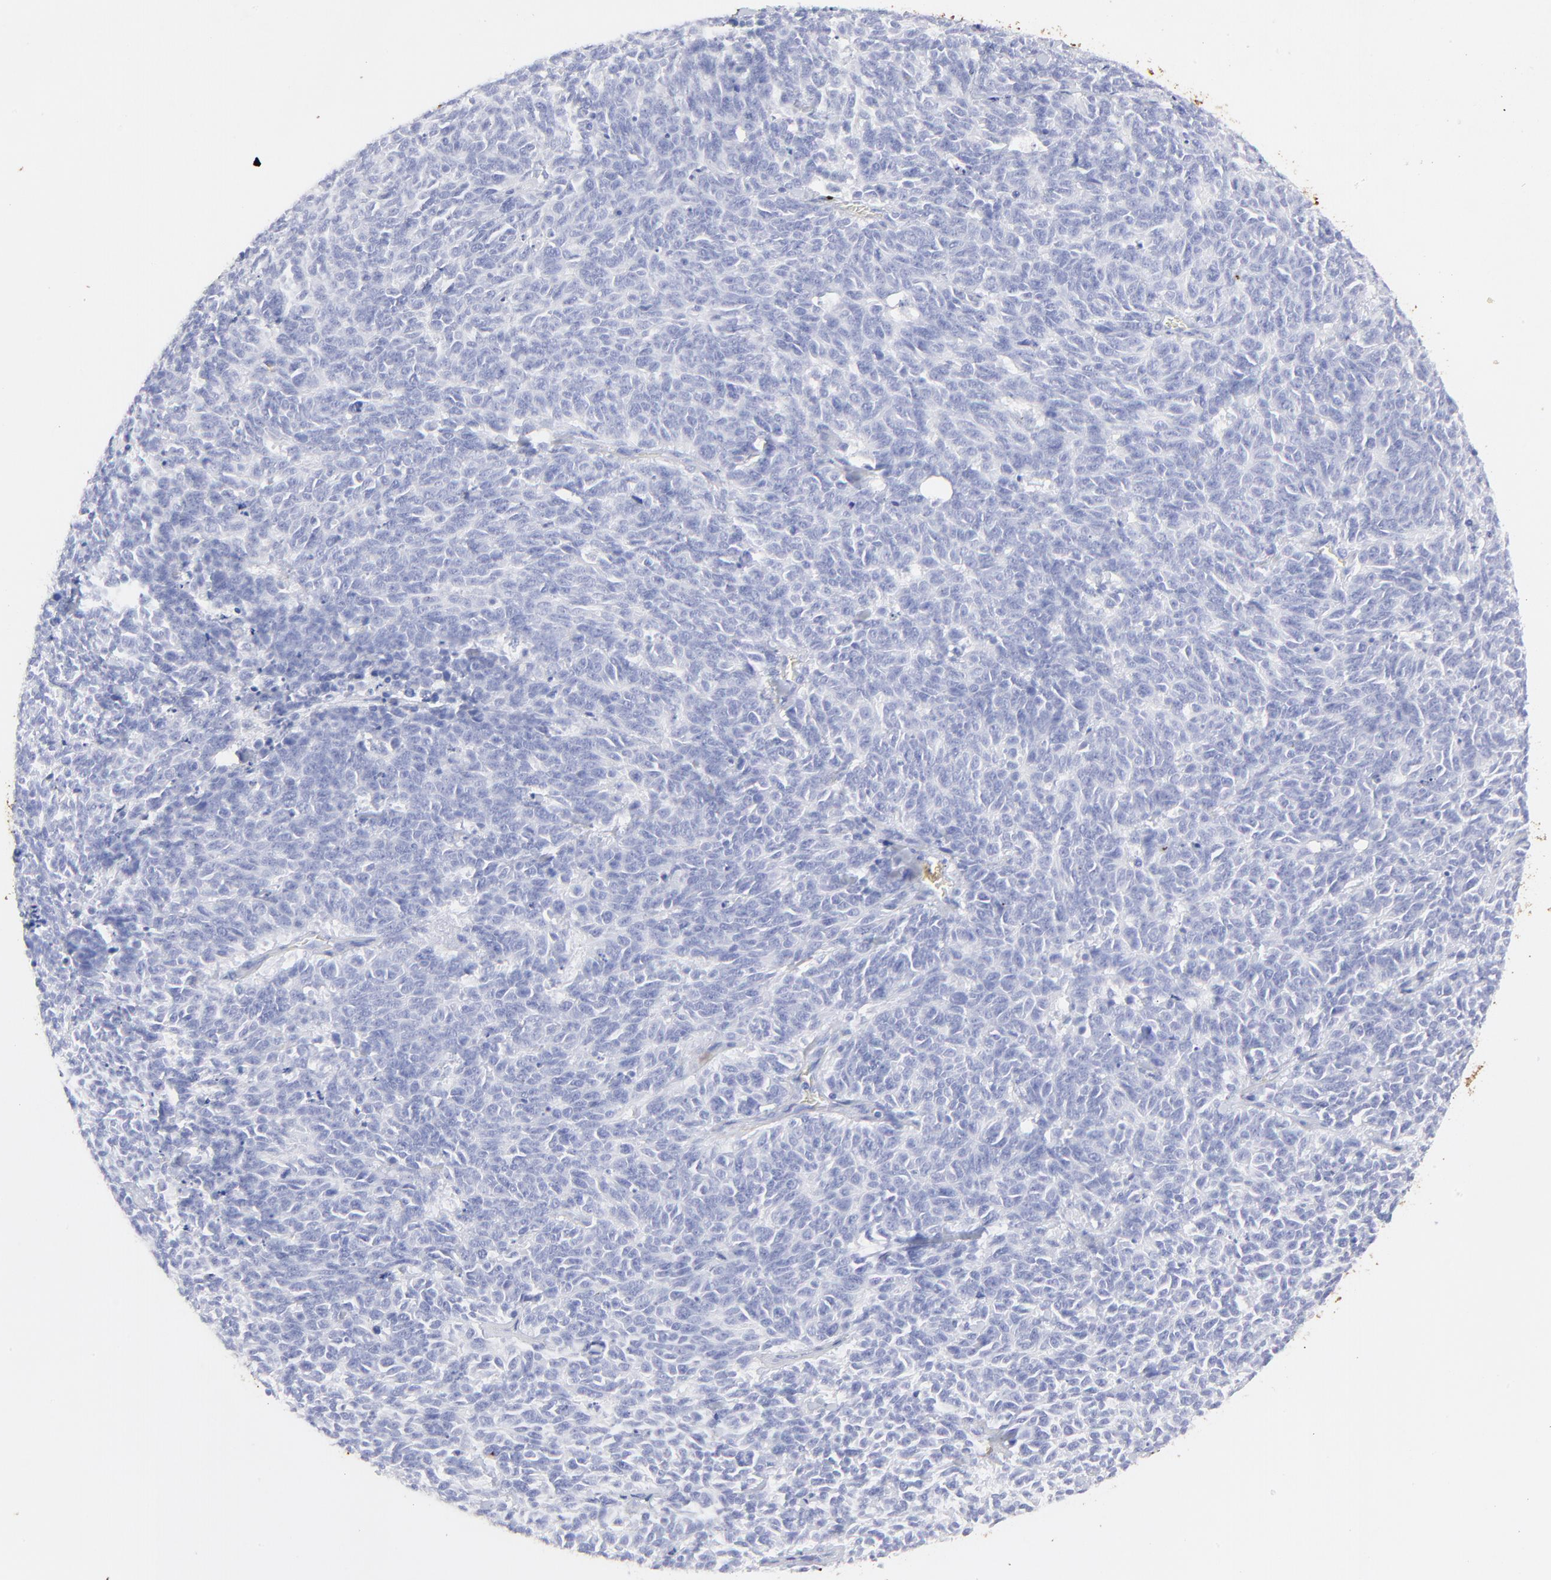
{"staining": {"intensity": "negative", "quantity": "none", "location": "none"}, "tissue": "lung cancer", "cell_type": "Tumor cells", "image_type": "cancer", "snomed": [{"axis": "morphology", "description": "Neoplasm, malignant, NOS"}, {"axis": "topography", "description": "Lung"}], "caption": "Immunohistochemistry of human neoplasm (malignant) (lung) reveals no positivity in tumor cells. Brightfield microscopy of immunohistochemistry (IHC) stained with DAB (3,3'-diaminobenzidine) (brown) and hematoxylin (blue), captured at high magnification.", "gene": "S100A12", "patient": {"sex": "female", "age": 58}}